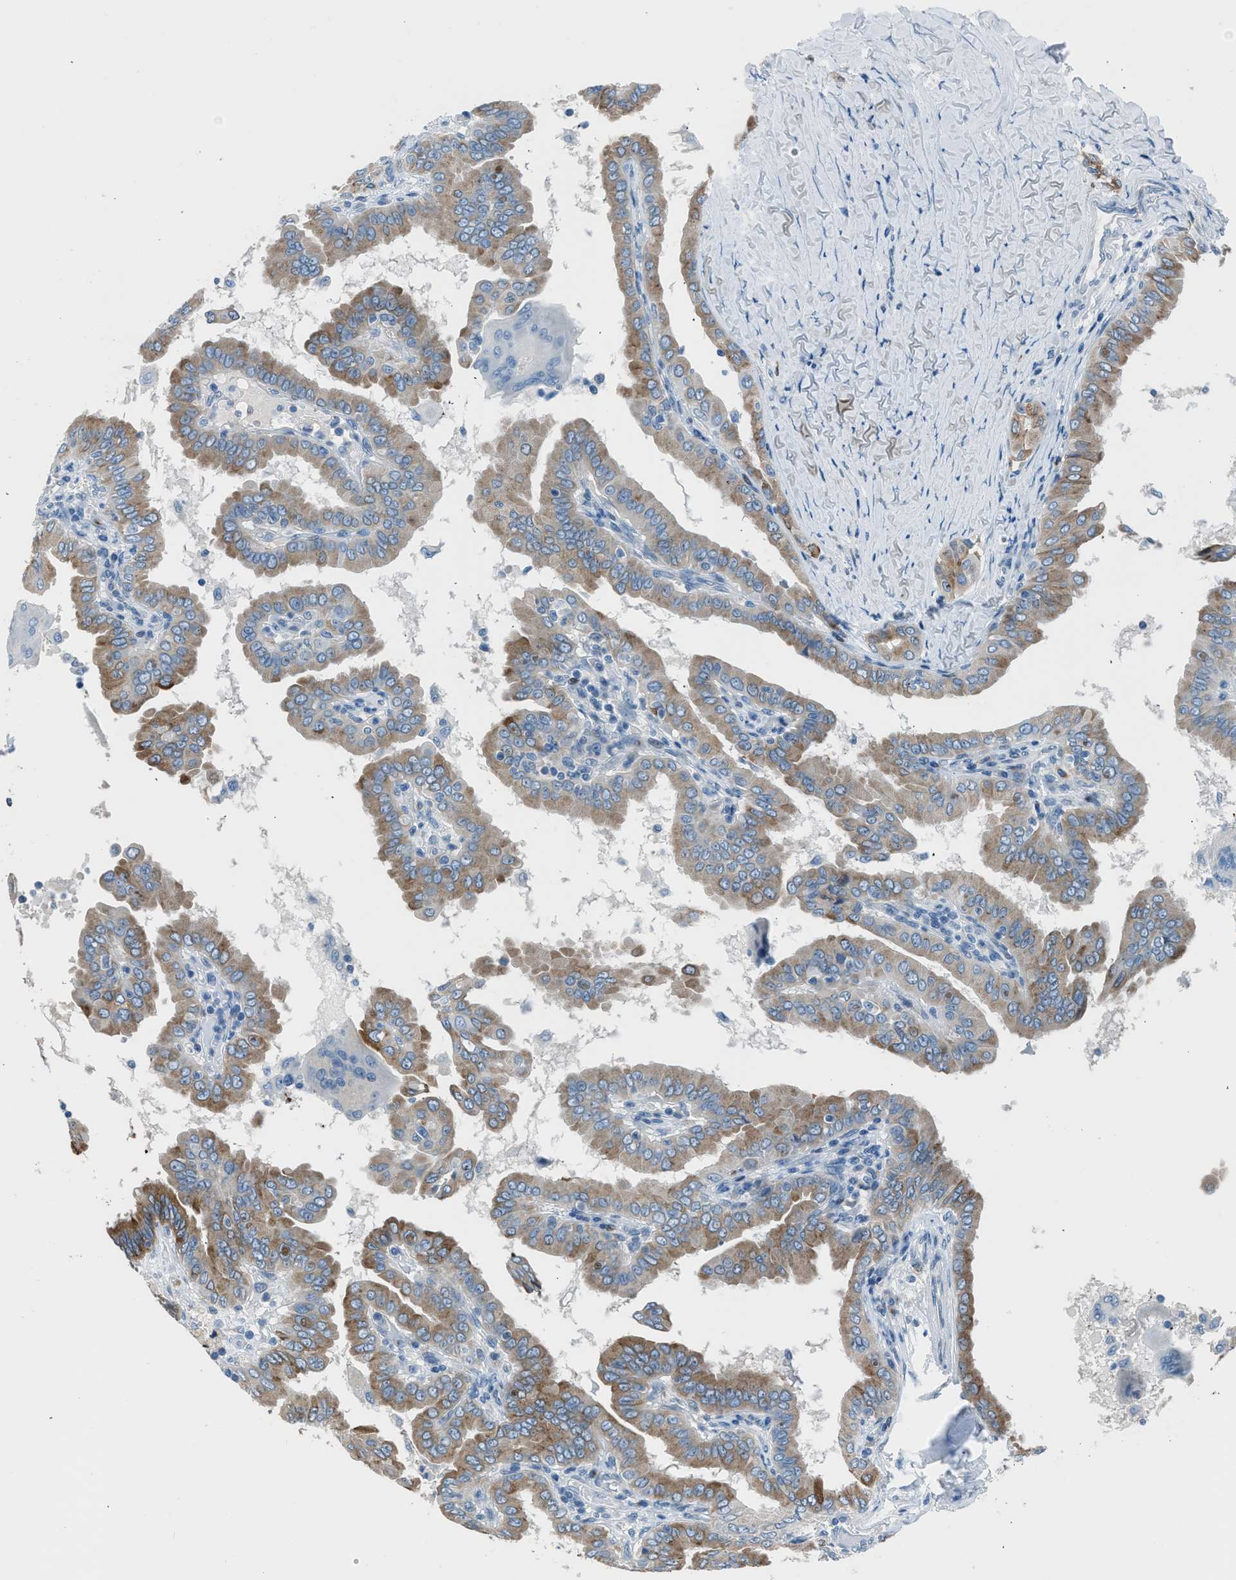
{"staining": {"intensity": "moderate", "quantity": "25%-75%", "location": "cytoplasmic/membranous"}, "tissue": "thyroid cancer", "cell_type": "Tumor cells", "image_type": "cancer", "snomed": [{"axis": "morphology", "description": "Papillary adenocarcinoma, NOS"}, {"axis": "topography", "description": "Thyroid gland"}], "caption": "An IHC image of tumor tissue is shown. Protein staining in brown highlights moderate cytoplasmic/membranous positivity in papillary adenocarcinoma (thyroid) within tumor cells.", "gene": "RNF41", "patient": {"sex": "male", "age": 33}}